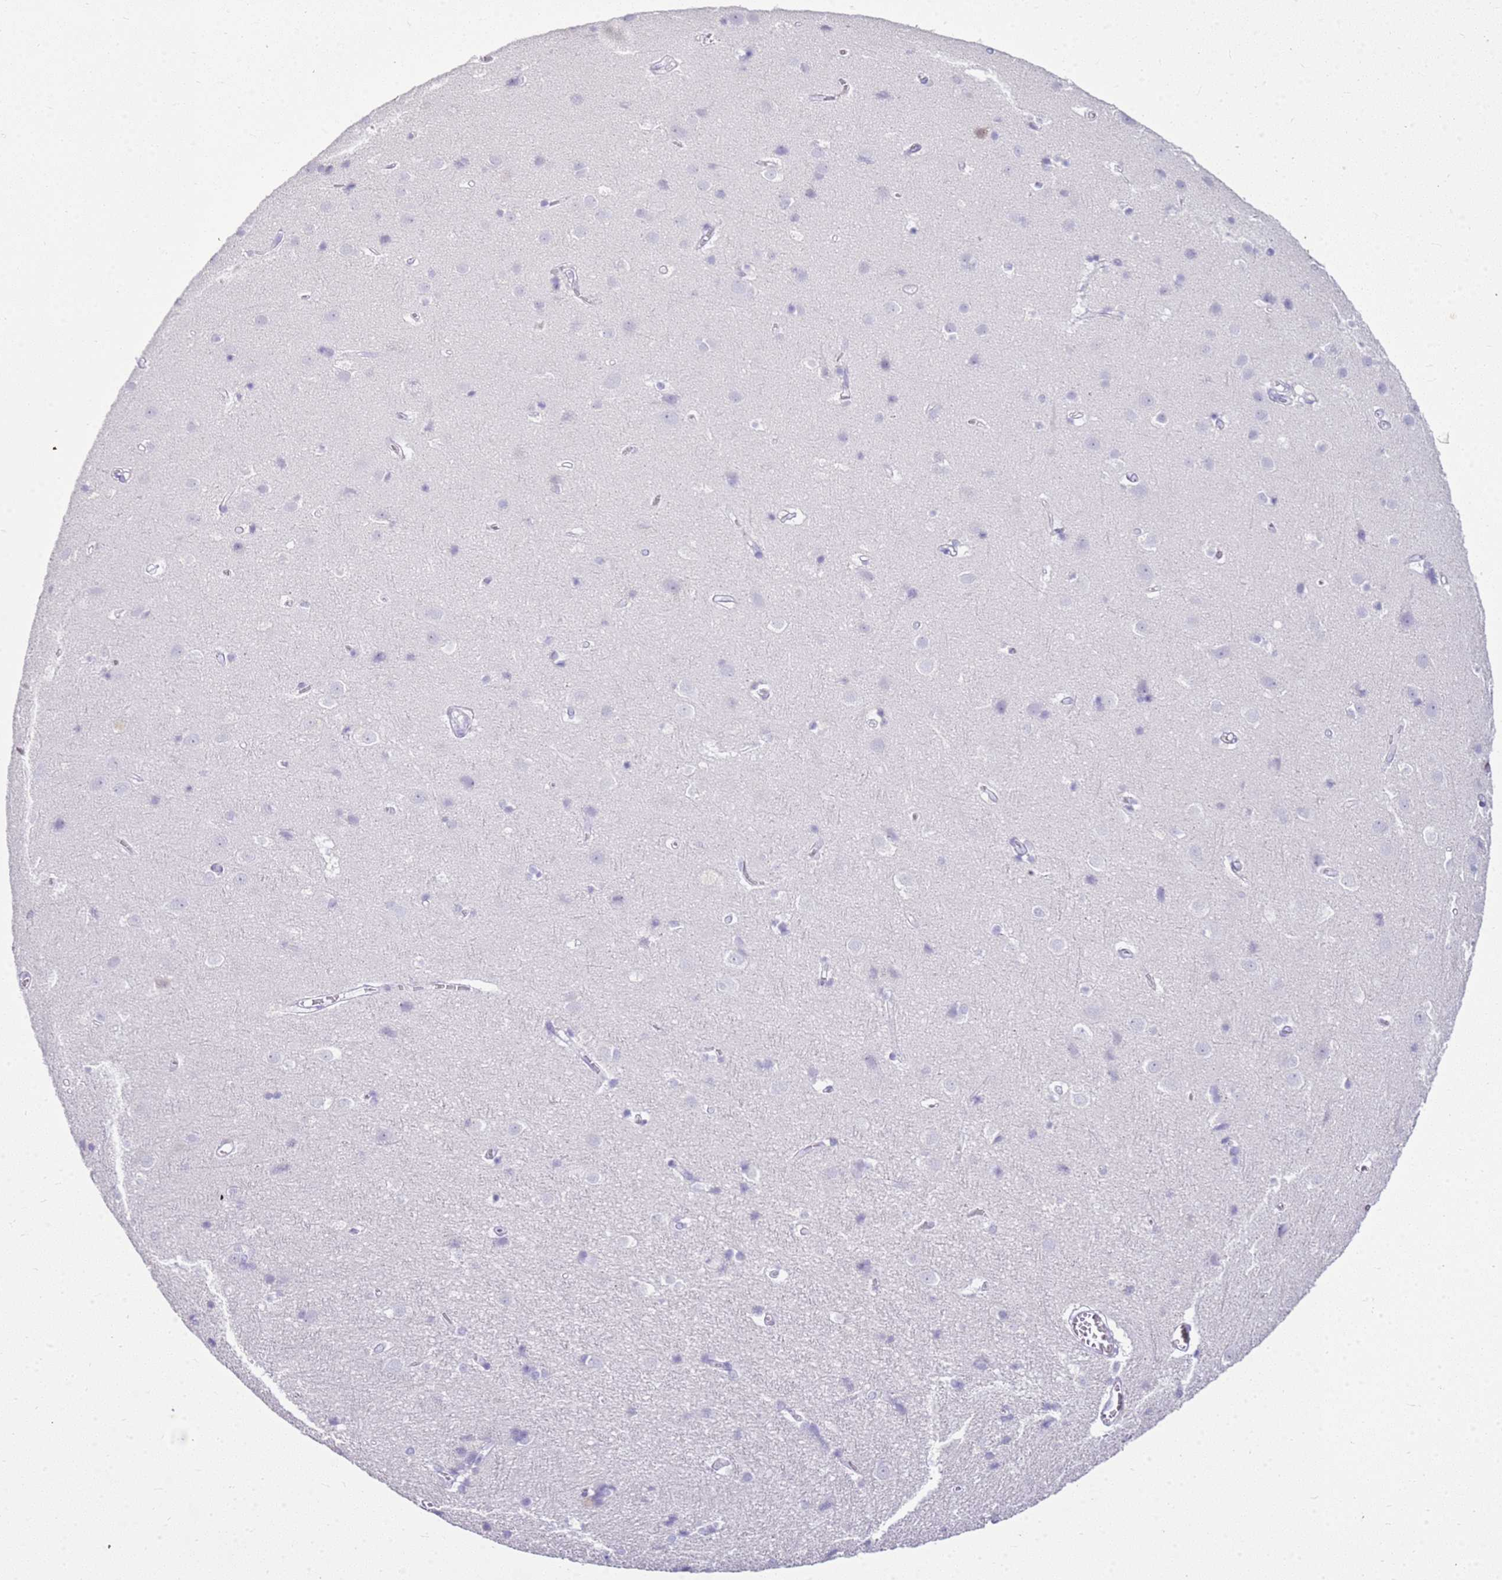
{"staining": {"intensity": "negative", "quantity": "none", "location": "none"}, "tissue": "cerebral cortex", "cell_type": "Endothelial cells", "image_type": "normal", "snomed": [{"axis": "morphology", "description": "Normal tissue, NOS"}, {"axis": "topography", "description": "Cerebral cortex"}], "caption": "High magnification brightfield microscopy of normal cerebral cortex stained with DAB (brown) and counterstained with hematoxylin (blue): endothelial cells show no significant expression. (DAB (3,3'-diaminobenzidine) immunohistochemistry (IHC) with hematoxylin counter stain).", "gene": "CA8", "patient": {"sex": "male", "age": 54}}